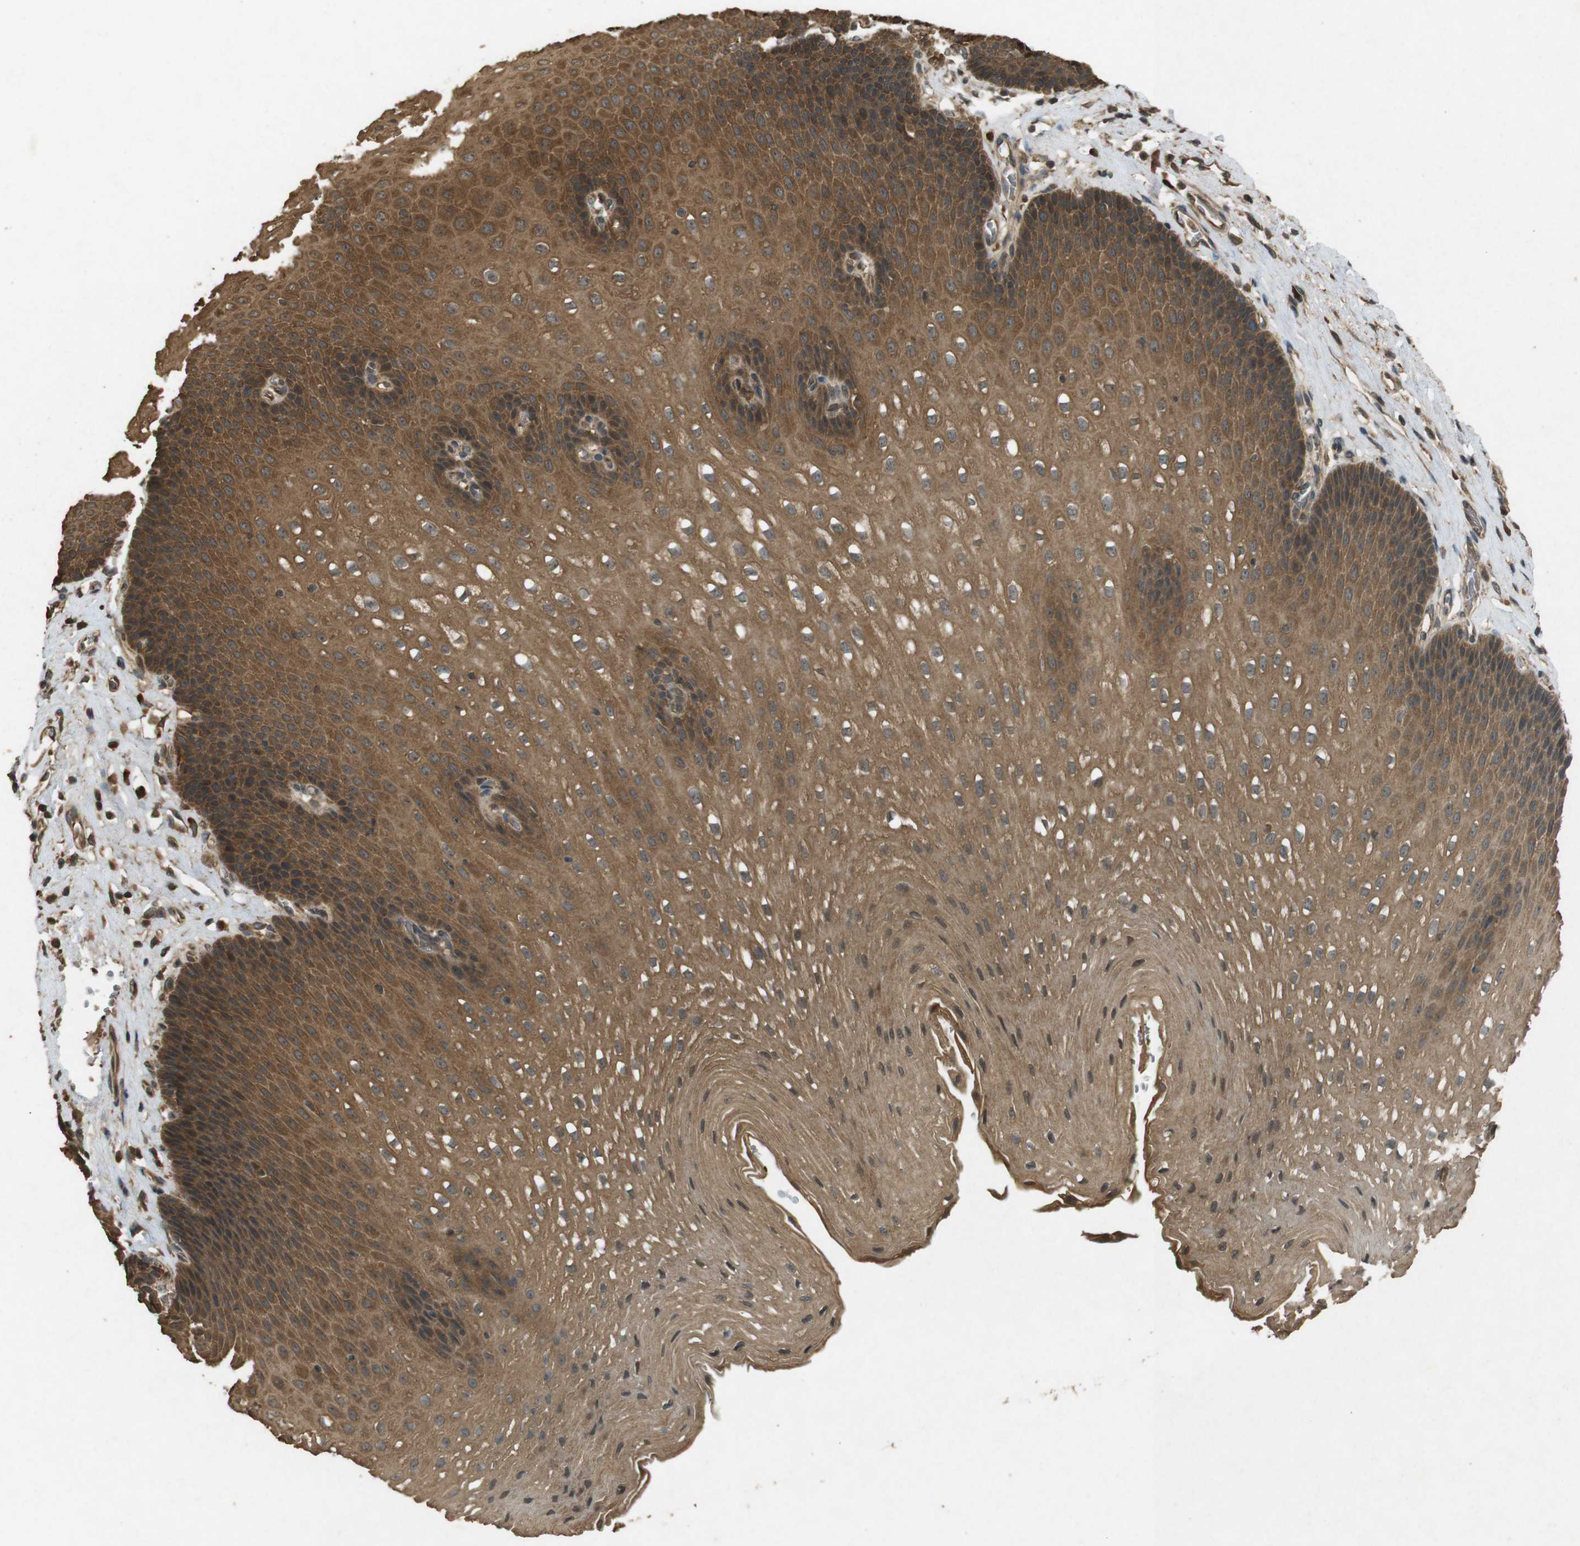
{"staining": {"intensity": "moderate", "quantity": ">75%", "location": "cytoplasmic/membranous"}, "tissue": "esophagus", "cell_type": "Squamous epithelial cells", "image_type": "normal", "snomed": [{"axis": "morphology", "description": "Normal tissue, NOS"}, {"axis": "topography", "description": "Esophagus"}], "caption": "An image showing moderate cytoplasmic/membranous positivity in about >75% of squamous epithelial cells in benign esophagus, as visualized by brown immunohistochemical staining.", "gene": "TAP1", "patient": {"sex": "male", "age": 48}}